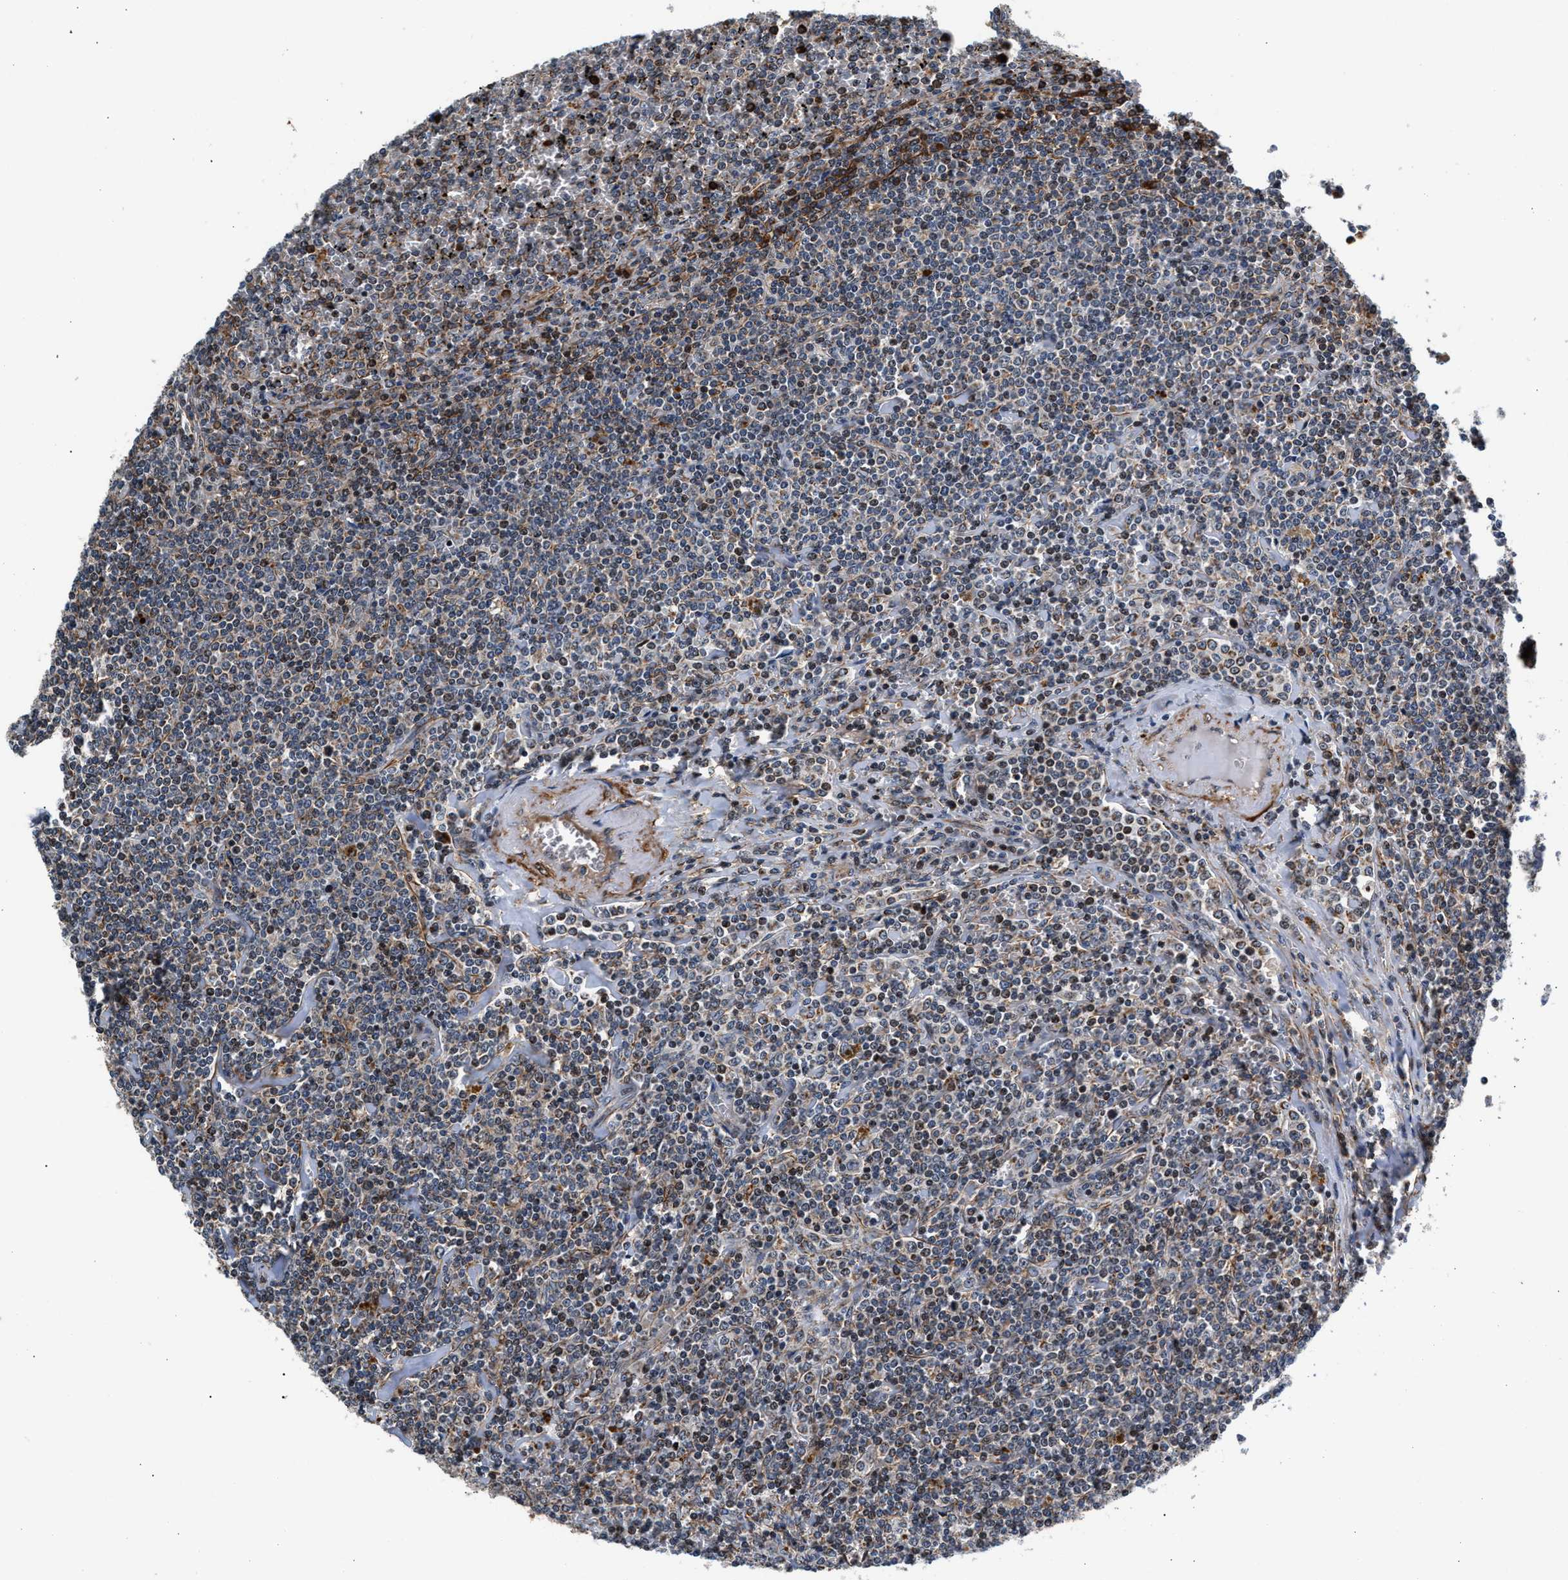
{"staining": {"intensity": "weak", "quantity": "<25%", "location": "cytoplasmic/membranous"}, "tissue": "lymphoma", "cell_type": "Tumor cells", "image_type": "cancer", "snomed": [{"axis": "morphology", "description": "Malignant lymphoma, non-Hodgkin's type, Low grade"}, {"axis": "topography", "description": "Spleen"}], "caption": "DAB (3,3'-diaminobenzidine) immunohistochemical staining of lymphoma shows no significant positivity in tumor cells. (Immunohistochemistry, brightfield microscopy, high magnification).", "gene": "SGK1", "patient": {"sex": "female", "age": 19}}